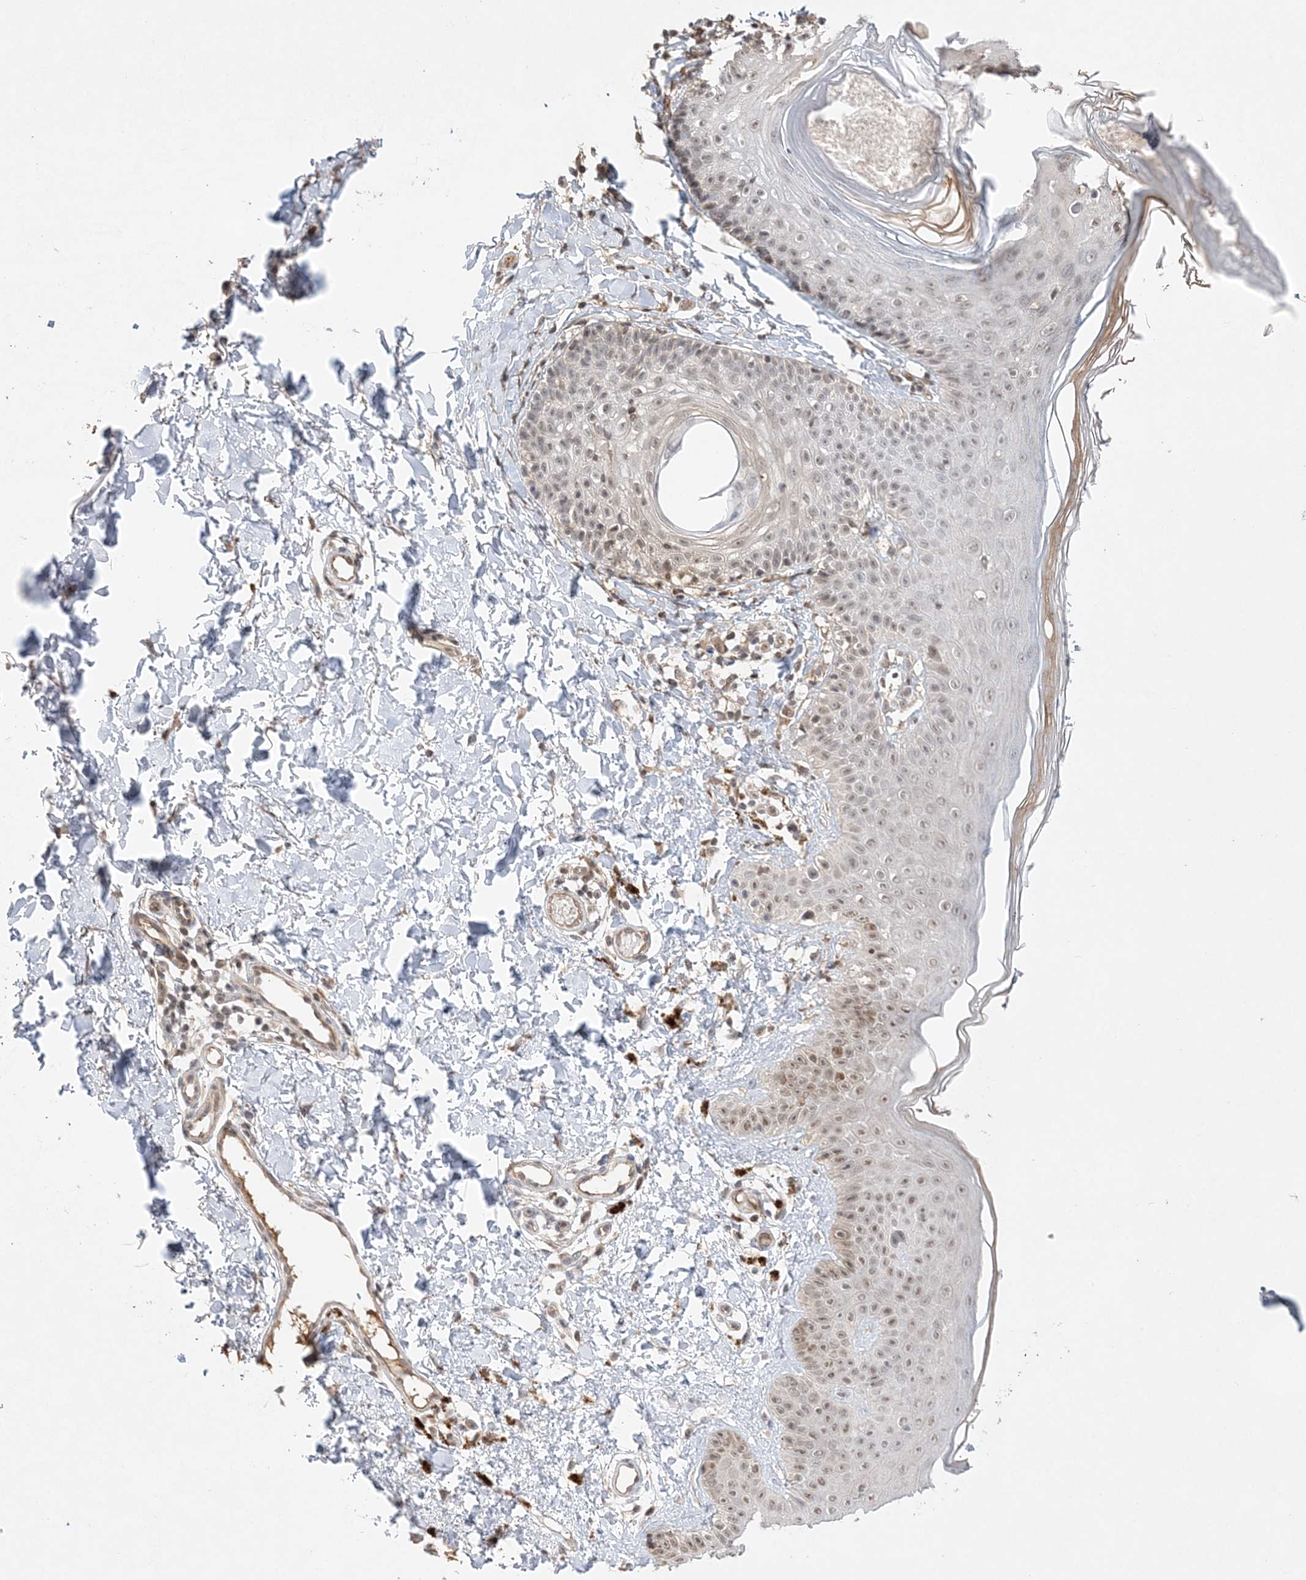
{"staining": {"intensity": "weak", "quantity": ">75%", "location": "cytoplasmic/membranous"}, "tissue": "skin", "cell_type": "Fibroblasts", "image_type": "normal", "snomed": [{"axis": "morphology", "description": "Normal tissue, NOS"}, {"axis": "topography", "description": "Skin"}], "caption": "Fibroblasts show low levels of weak cytoplasmic/membranous positivity in about >75% of cells in unremarkable skin. (Stains: DAB (3,3'-diaminobenzidine) in brown, nuclei in blue, Microscopy: brightfield microscopy at high magnification).", "gene": "TMEM132B", "patient": {"sex": "male", "age": 52}}